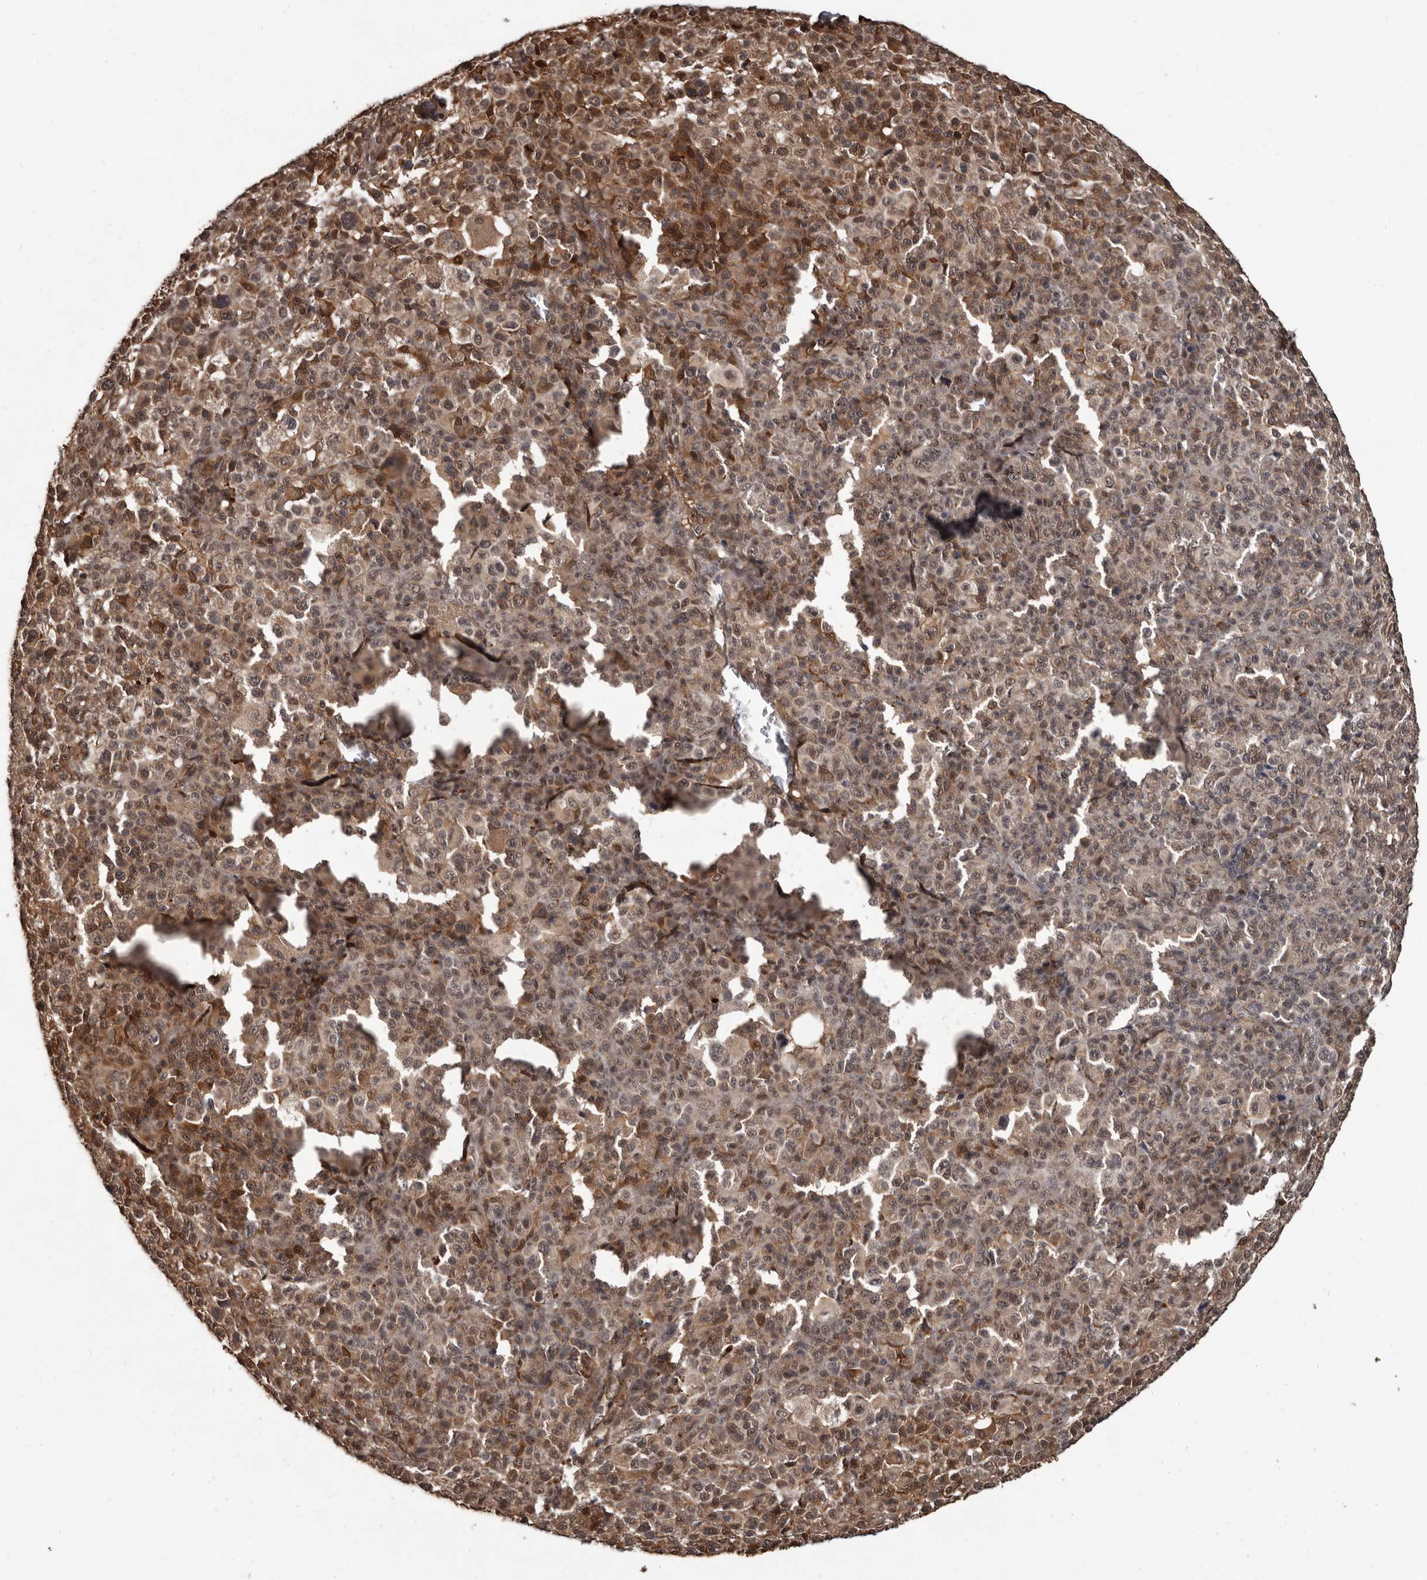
{"staining": {"intensity": "moderate", "quantity": ">75%", "location": "cytoplasmic/membranous,nuclear"}, "tissue": "melanoma", "cell_type": "Tumor cells", "image_type": "cancer", "snomed": [{"axis": "morphology", "description": "Malignant melanoma, Metastatic site"}, {"axis": "topography", "description": "Skin"}], "caption": "DAB immunohistochemical staining of human melanoma displays moderate cytoplasmic/membranous and nuclear protein expression in about >75% of tumor cells.", "gene": "AHR", "patient": {"sex": "female", "age": 74}}